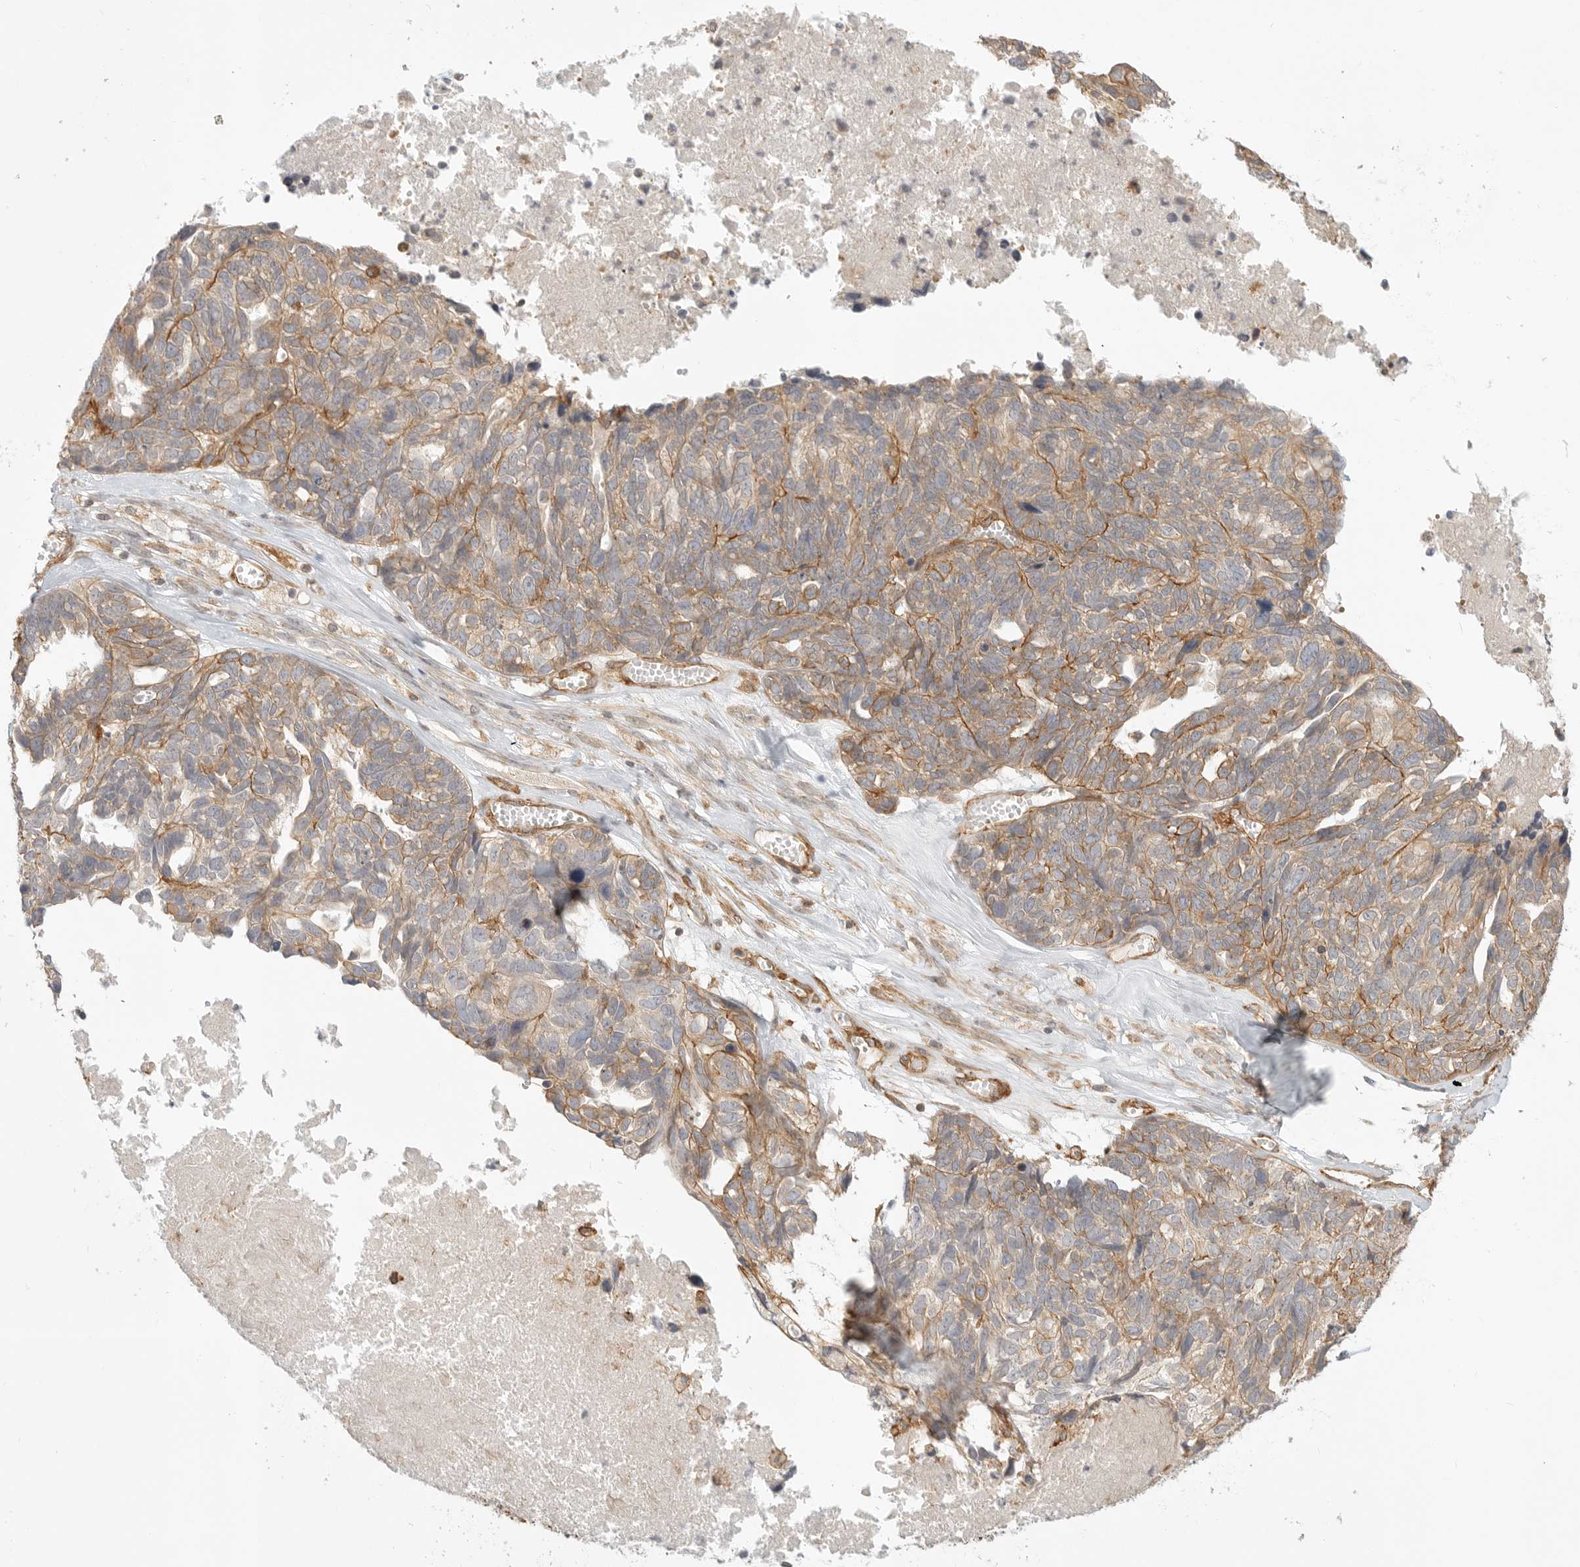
{"staining": {"intensity": "moderate", "quantity": ">75%", "location": "cytoplasmic/membranous"}, "tissue": "ovarian cancer", "cell_type": "Tumor cells", "image_type": "cancer", "snomed": [{"axis": "morphology", "description": "Cystadenocarcinoma, serous, NOS"}, {"axis": "topography", "description": "Ovary"}], "caption": "Immunohistochemical staining of ovarian serous cystadenocarcinoma displays medium levels of moderate cytoplasmic/membranous protein staining in approximately >75% of tumor cells.", "gene": "ATOH7", "patient": {"sex": "female", "age": 79}}